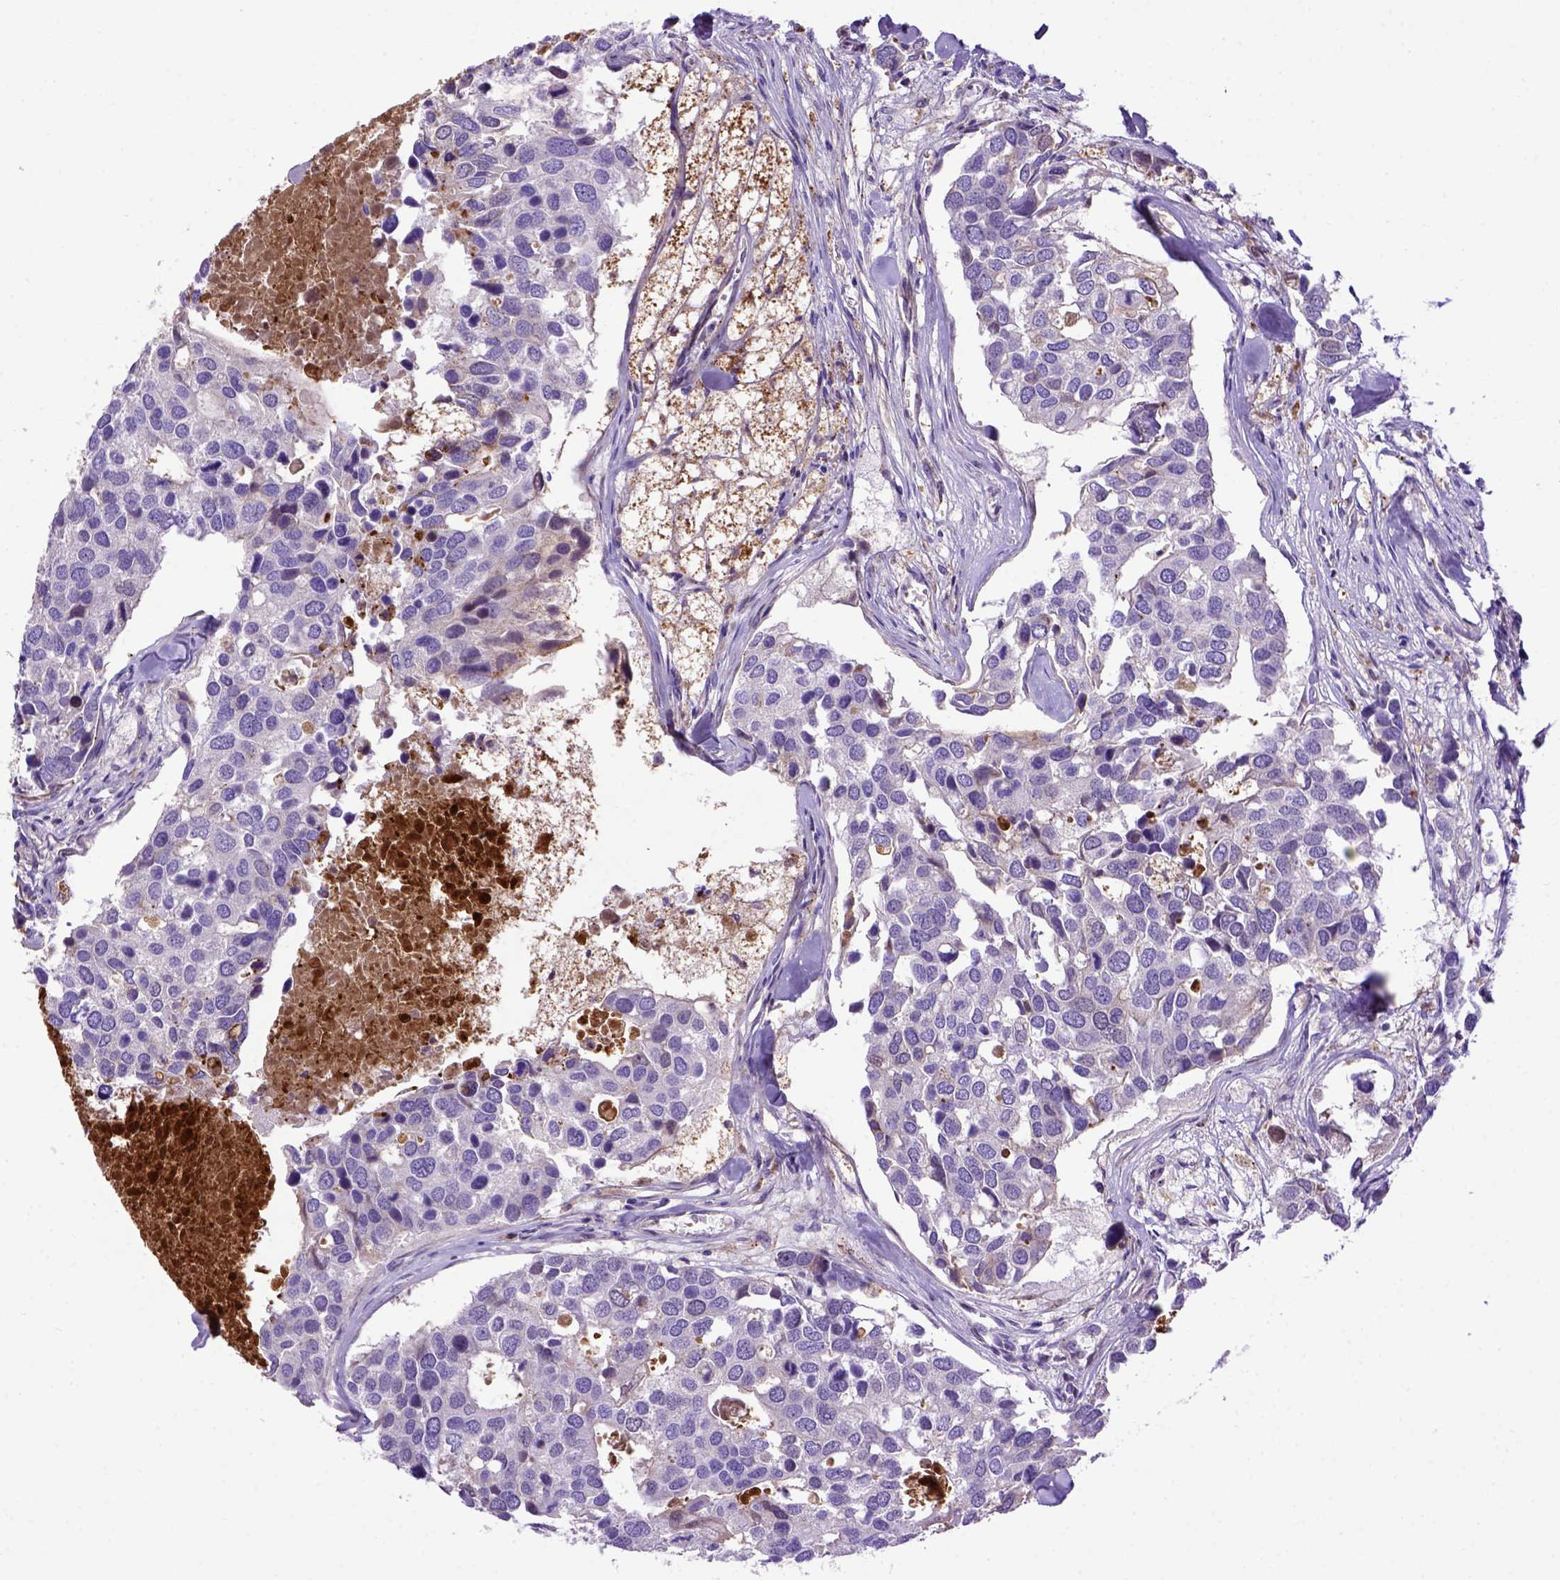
{"staining": {"intensity": "negative", "quantity": "none", "location": "none"}, "tissue": "breast cancer", "cell_type": "Tumor cells", "image_type": "cancer", "snomed": [{"axis": "morphology", "description": "Duct carcinoma"}, {"axis": "topography", "description": "Breast"}], "caption": "Human breast cancer (intraductal carcinoma) stained for a protein using IHC exhibits no staining in tumor cells.", "gene": "ADAM12", "patient": {"sex": "female", "age": 83}}